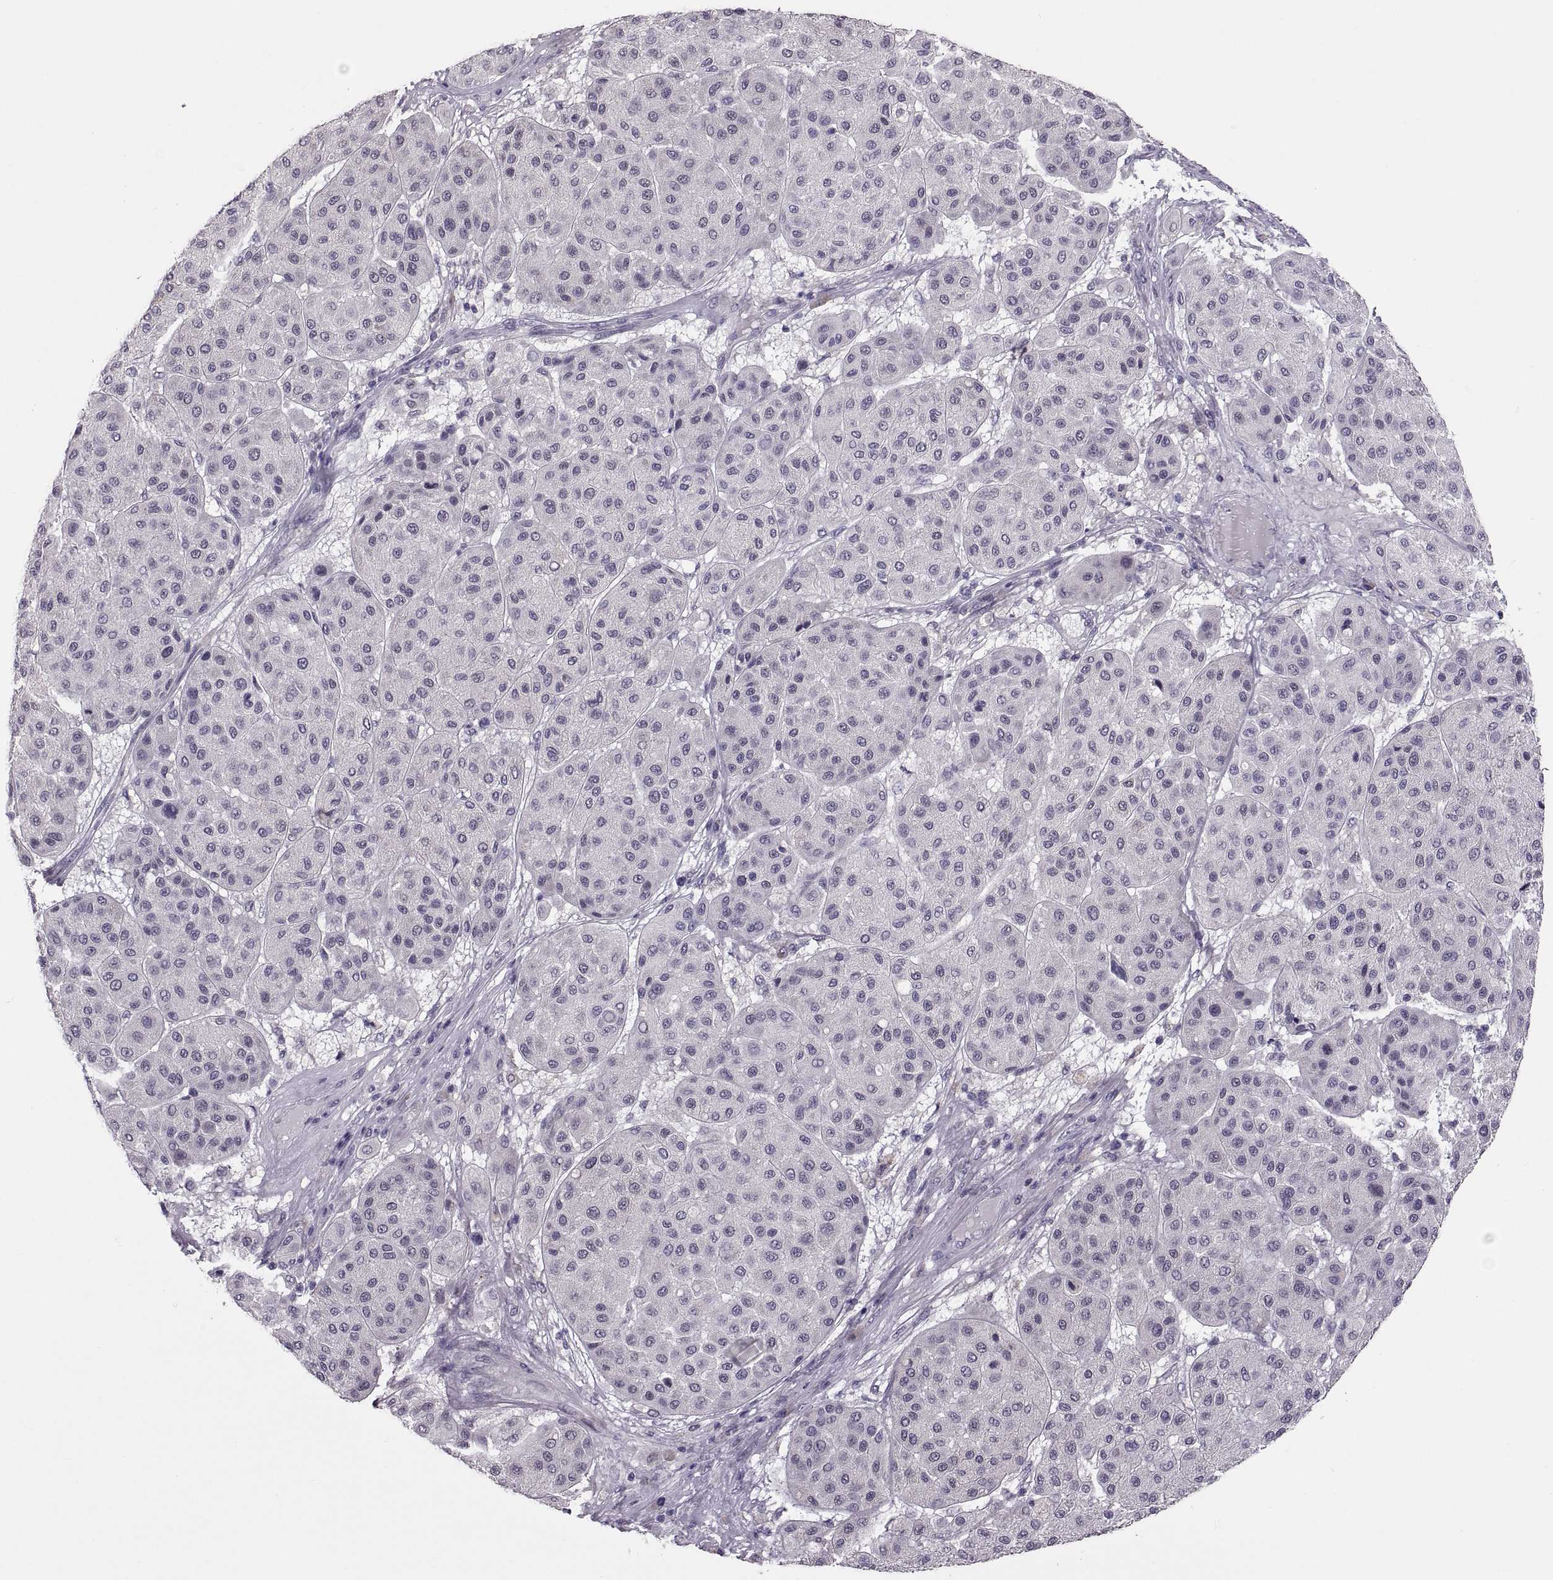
{"staining": {"intensity": "negative", "quantity": "none", "location": "none"}, "tissue": "melanoma", "cell_type": "Tumor cells", "image_type": "cancer", "snomed": [{"axis": "morphology", "description": "Malignant melanoma, Metastatic site"}, {"axis": "topography", "description": "Smooth muscle"}], "caption": "Human malignant melanoma (metastatic site) stained for a protein using immunohistochemistry (IHC) reveals no staining in tumor cells.", "gene": "MAGEB18", "patient": {"sex": "male", "age": 41}}